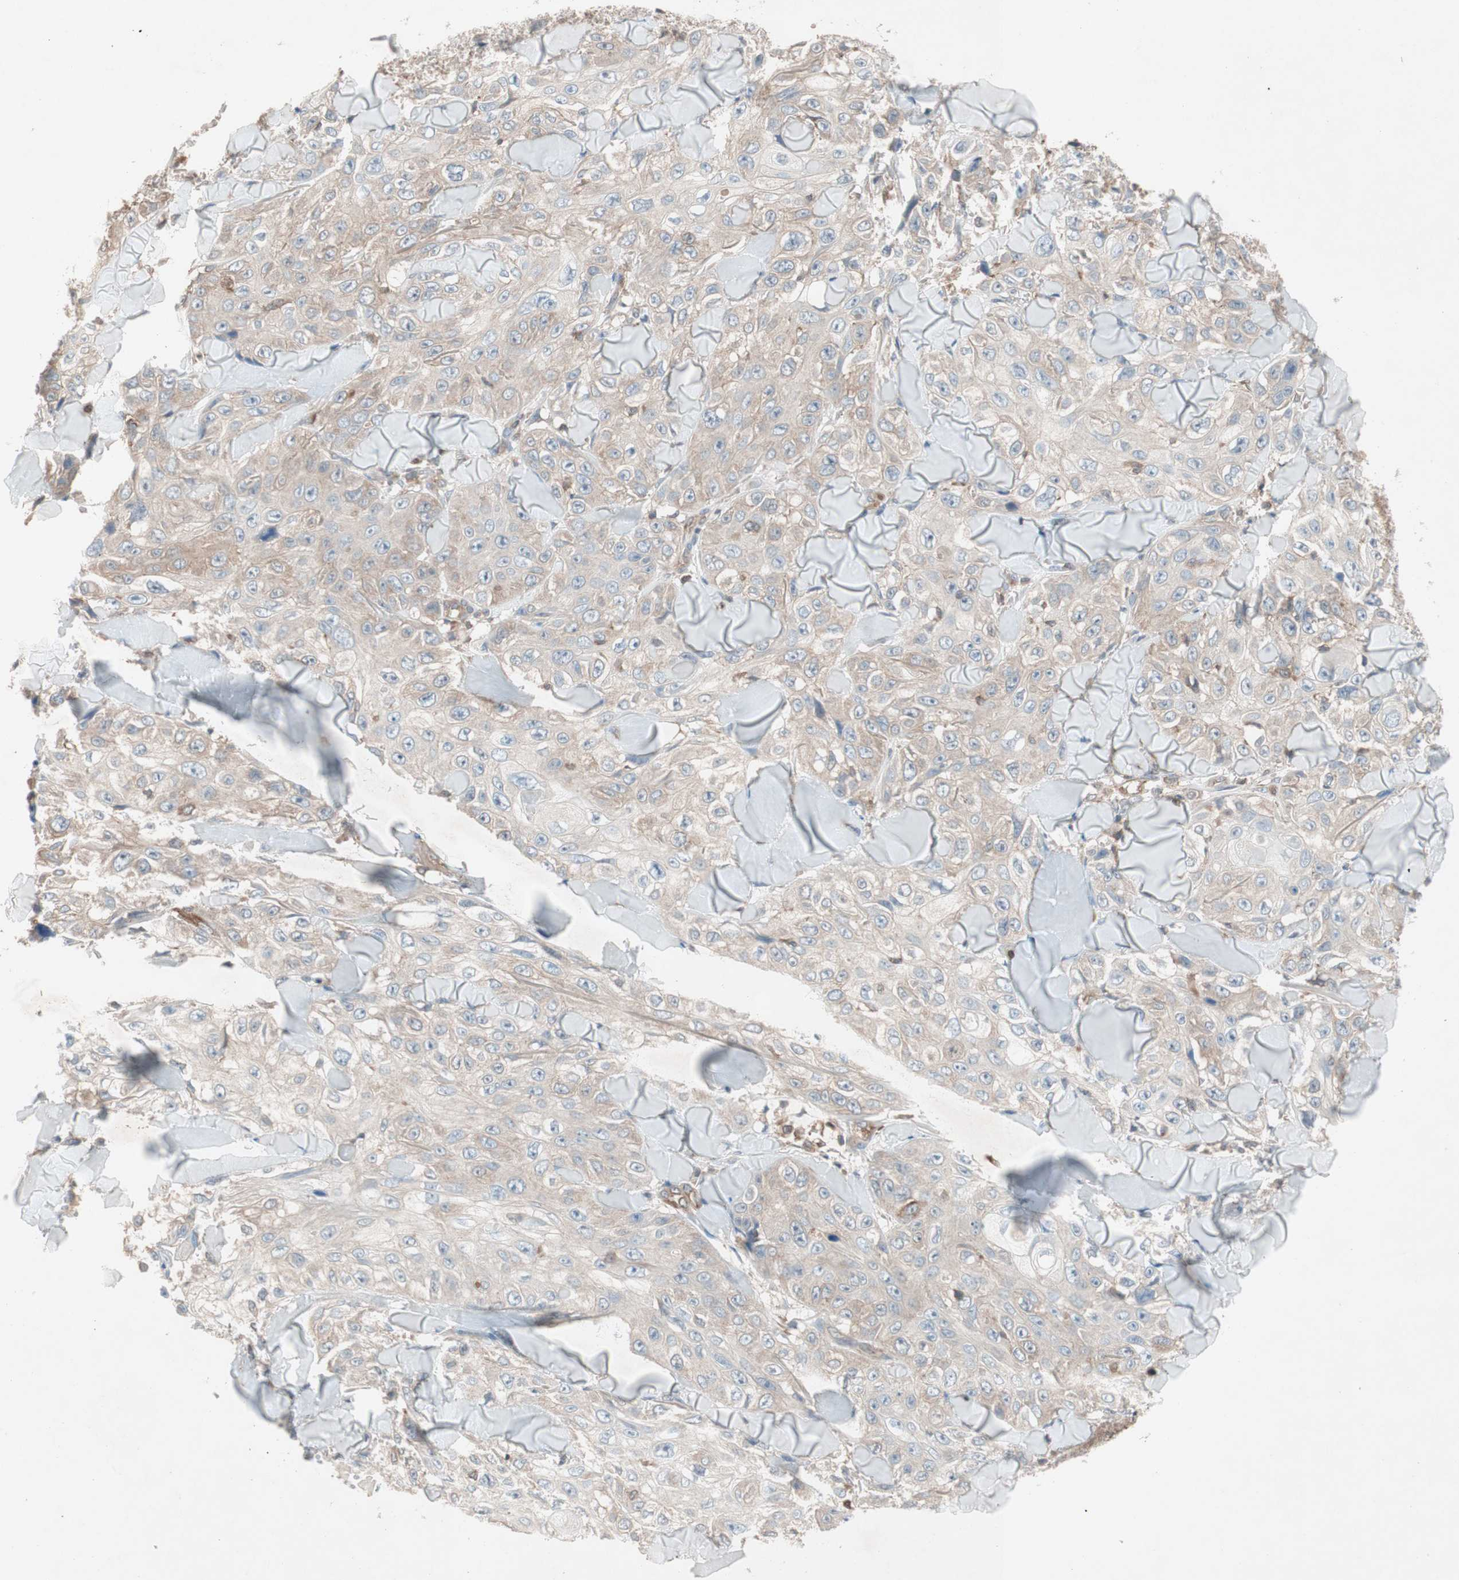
{"staining": {"intensity": "weak", "quantity": ">75%", "location": "cytoplasmic/membranous"}, "tissue": "skin cancer", "cell_type": "Tumor cells", "image_type": "cancer", "snomed": [{"axis": "morphology", "description": "Squamous cell carcinoma, NOS"}, {"axis": "topography", "description": "Skin"}], "caption": "DAB (3,3'-diaminobenzidine) immunohistochemical staining of human skin cancer shows weak cytoplasmic/membranous protein positivity in approximately >75% of tumor cells.", "gene": "GALT", "patient": {"sex": "male", "age": 86}}